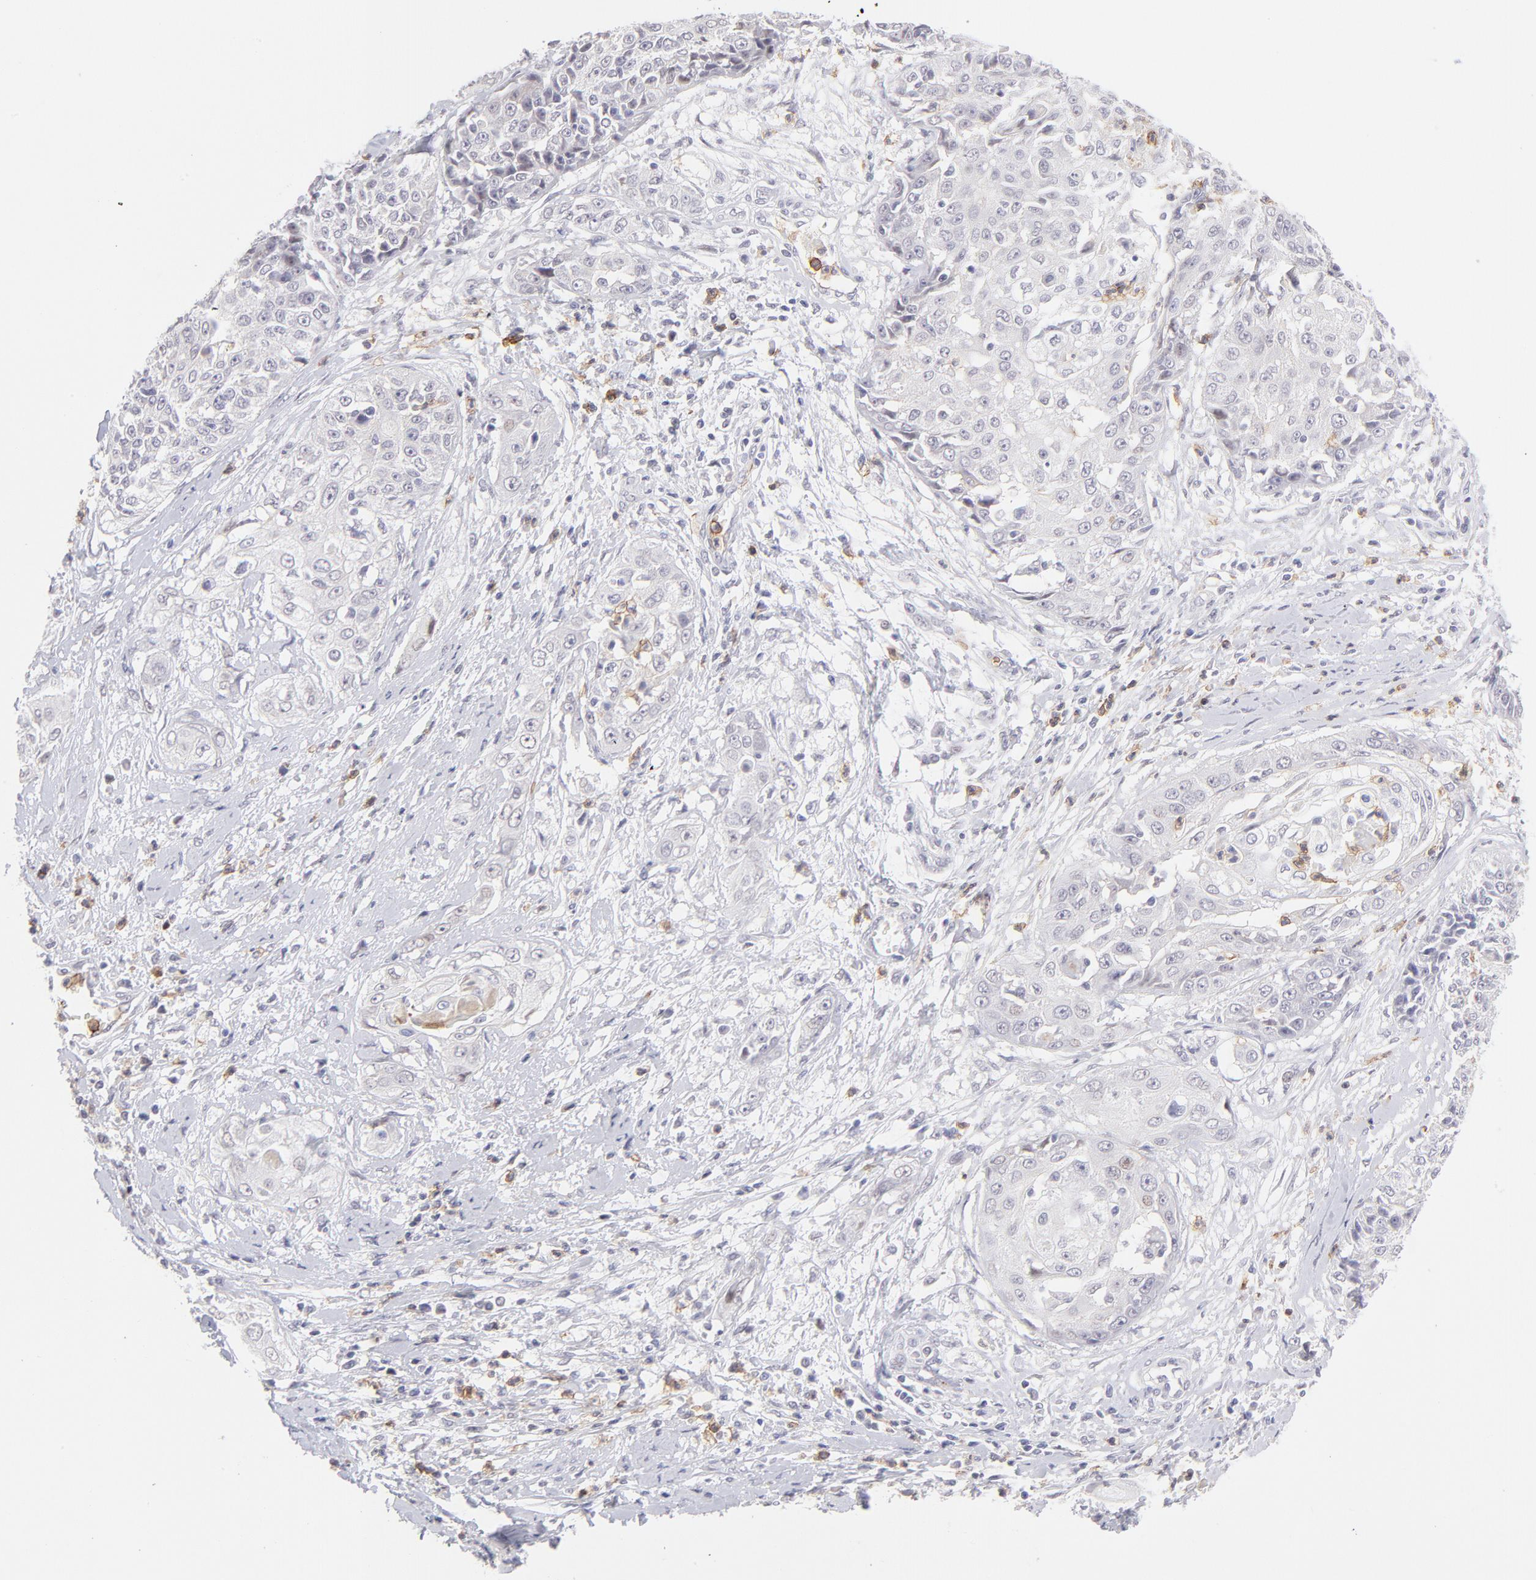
{"staining": {"intensity": "negative", "quantity": "none", "location": "none"}, "tissue": "cervical cancer", "cell_type": "Tumor cells", "image_type": "cancer", "snomed": [{"axis": "morphology", "description": "Squamous cell carcinoma, NOS"}, {"axis": "topography", "description": "Cervix"}], "caption": "IHC histopathology image of human squamous cell carcinoma (cervical) stained for a protein (brown), which reveals no staining in tumor cells.", "gene": "LTB4R", "patient": {"sex": "female", "age": 64}}